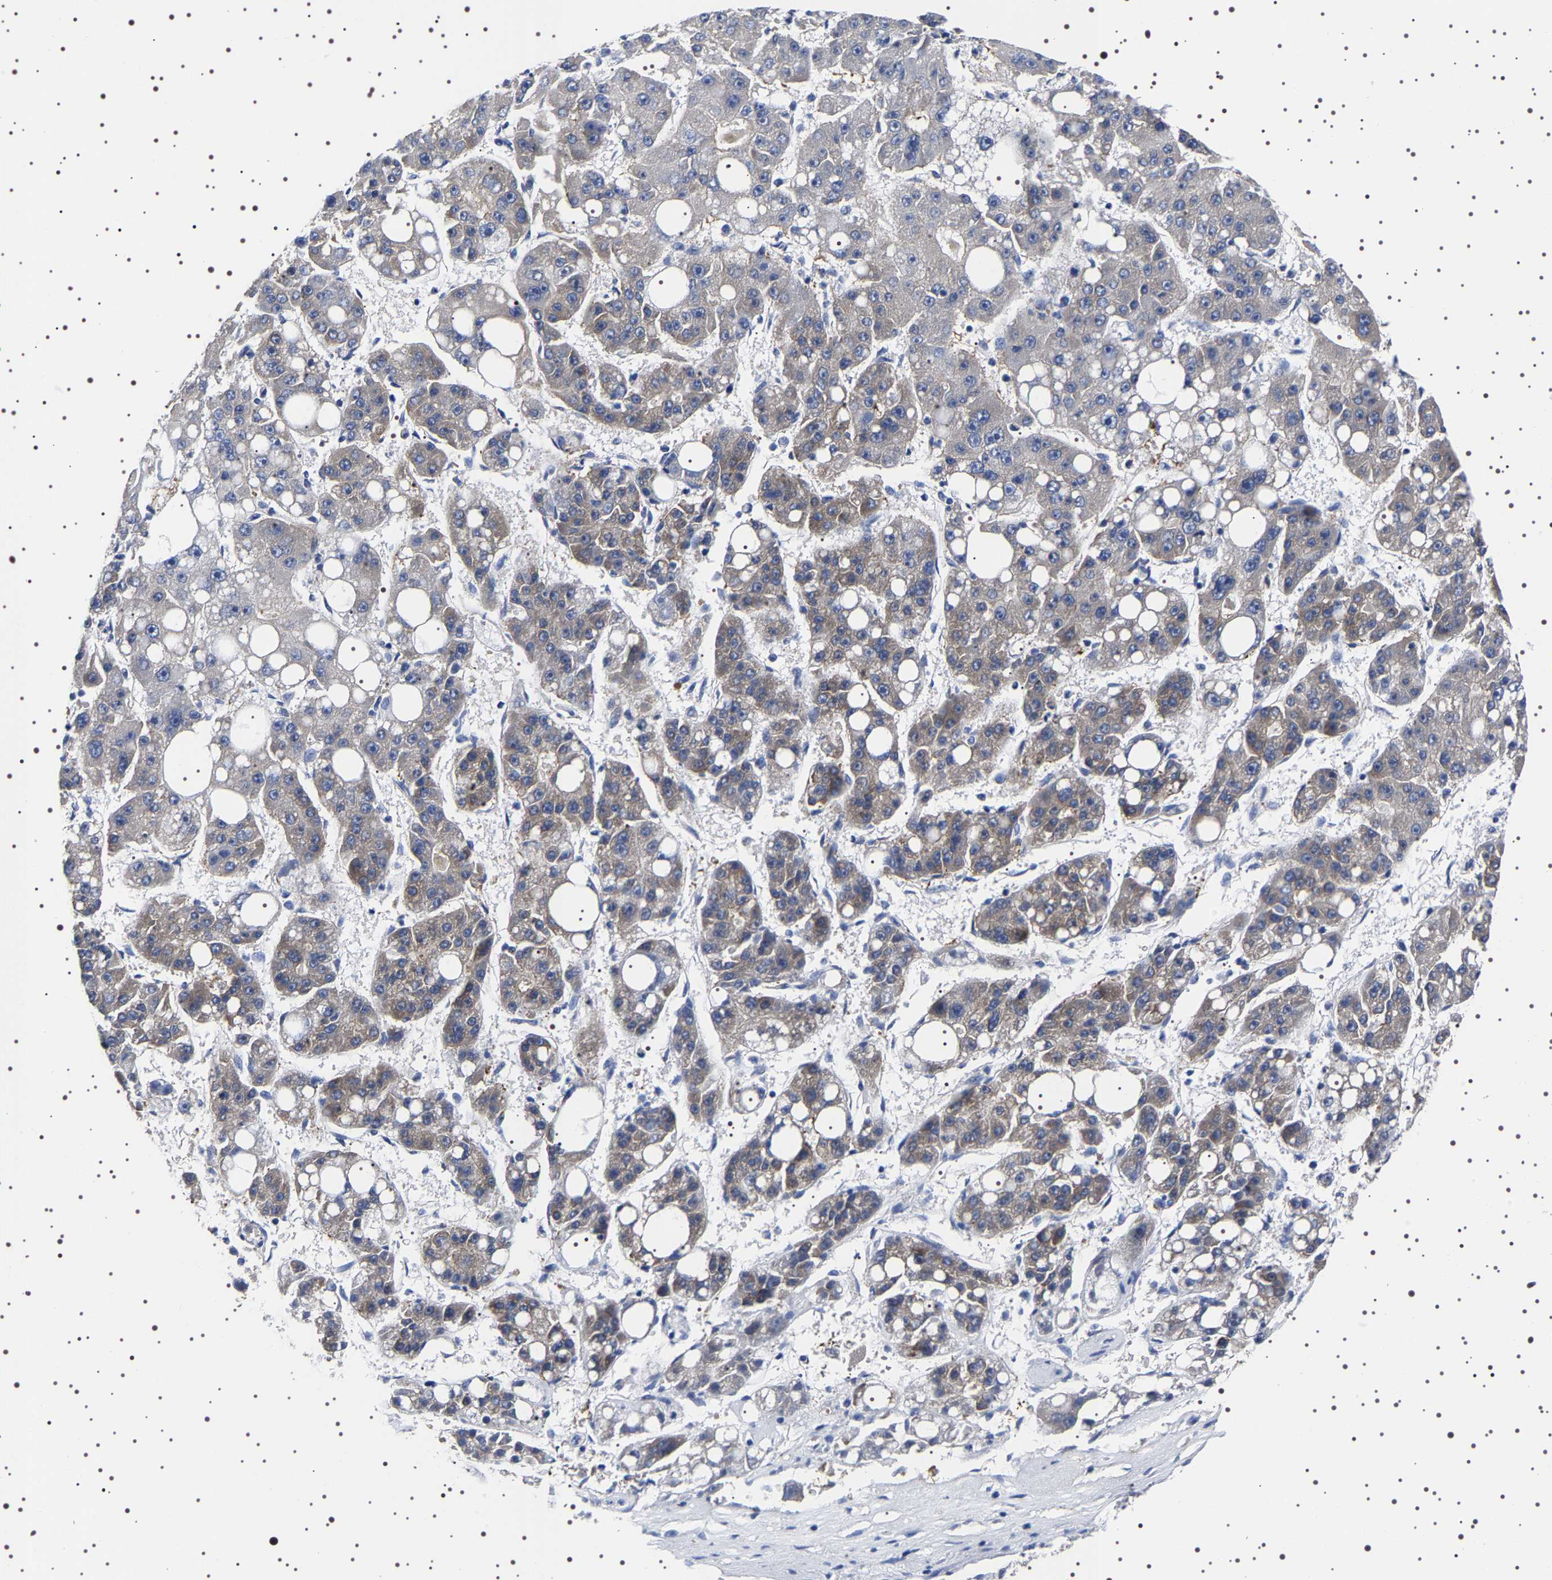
{"staining": {"intensity": "weak", "quantity": "<25%", "location": "cytoplasmic/membranous"}, "tissue": "liver cancer", "cell_type": "Tumor cells", "image_type": "cancer", "snomed": [{"axis": "morphology", "description": "Carcinoma, Hepatocellular, NOS"}, {"axis": "topography", "description": "Liver"}], "caption": "Tumor cells show no significant protein positivity in hepatocellular carcinoma (liver).", "gene": "DARS1", "patient": {"sex": "female", "age": 61}}